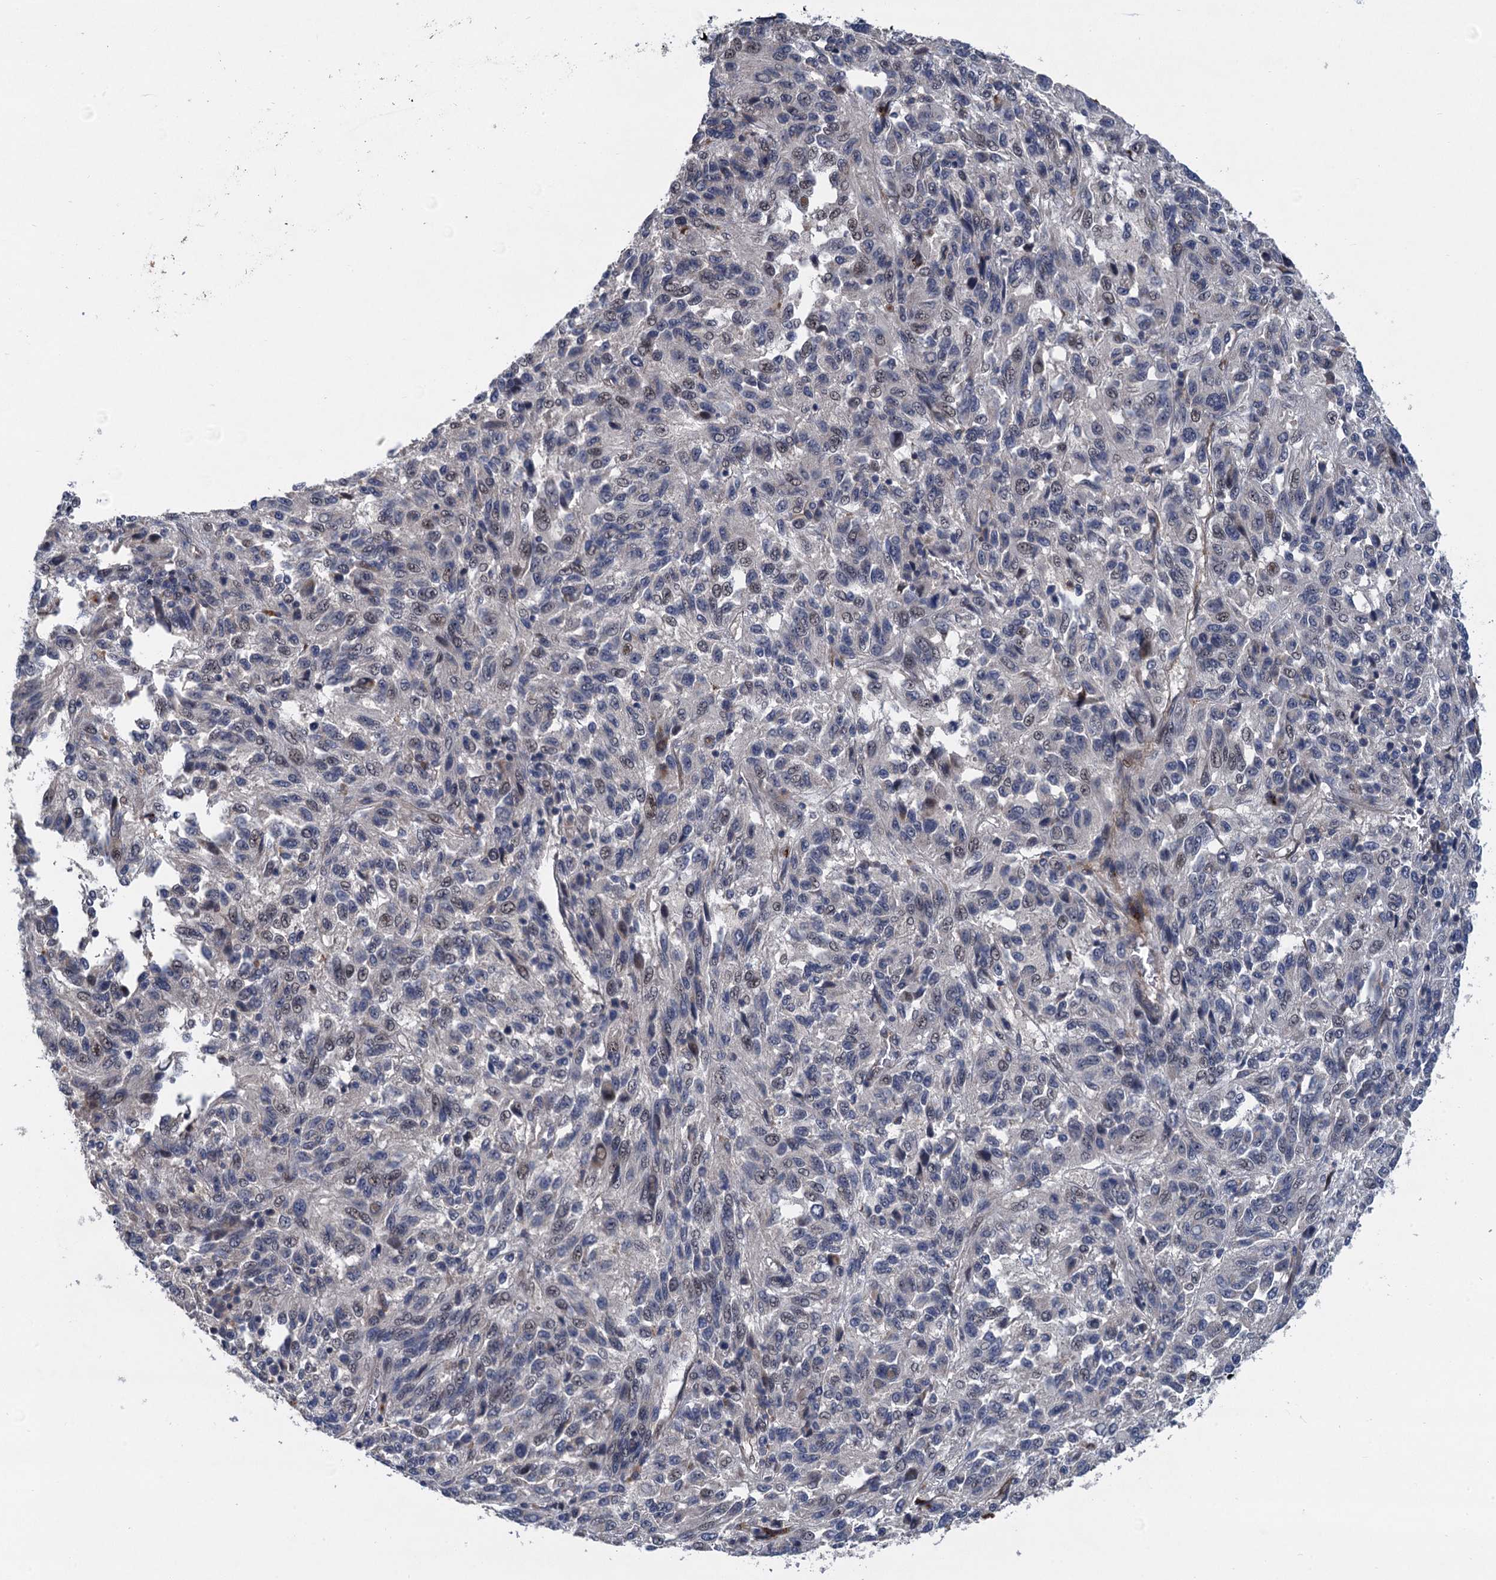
{"staining": {"intensity": "moderate", "quantity": "<25%", "location": "nuclear"}, "tissue": "melanoma", "cell_type": "Tumor cells", "image_type": "cancer", "snomed": [{"axis": "morphology", "description": "Malignant melanoma, Metastatic site"}, {"axis": "topography", "description": "Lung"}], "caption": "DAB (3,3'-diaminobenzidine) immunohistochemical staining of malignant melanoma (metastatic site) reveals moderate nuclear protein staining in approximately <25% of tumor cells.", "gene": "TRAF7", "patient": {"sex": "male", "age": 64}}